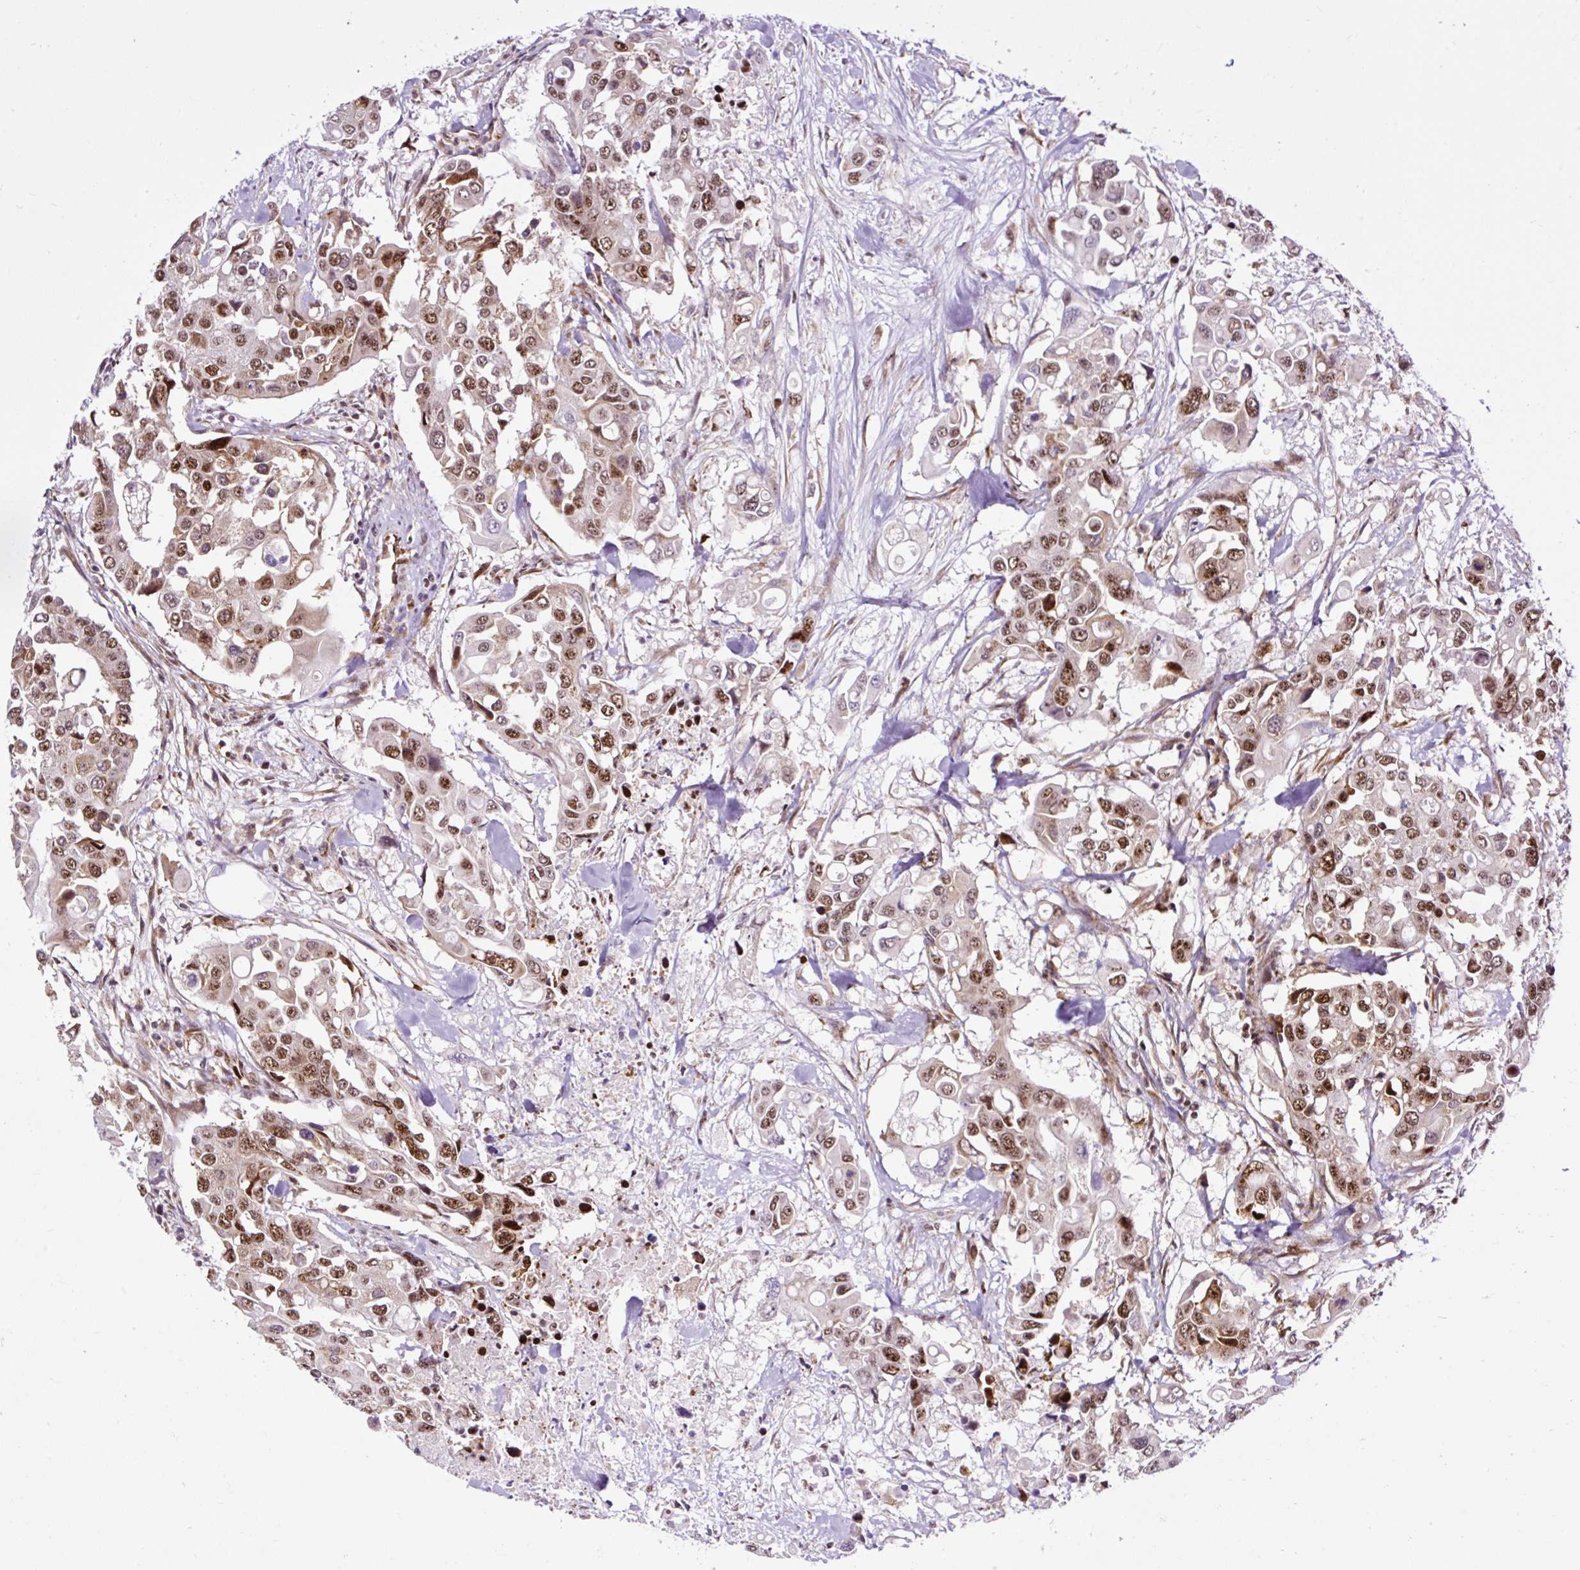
{"staining": {"intensity": "moderate", "quantity": ">75%", "location": "nuclear"}, "tissue": "colorectal cancer", "cell_type": "Tumor cells", "image_type": "cancer", "snomed": [{"axis": "morphology", "description": "Adenocarcinoma, NOS"}, {"axis": "topography", "description": "Colon"}], "caption": "IHC micrograph of neoplastic tissue: human colorectal cancer (adenocarcinoma) stained using immunohistochemistry shows medium levels of moderate protein expression localized specifically in the nuclear of tumor cells, appearing as a nuclear brown color.", "gene": "LUC7L2", "patient": {"sex": "male", "age": 77}}